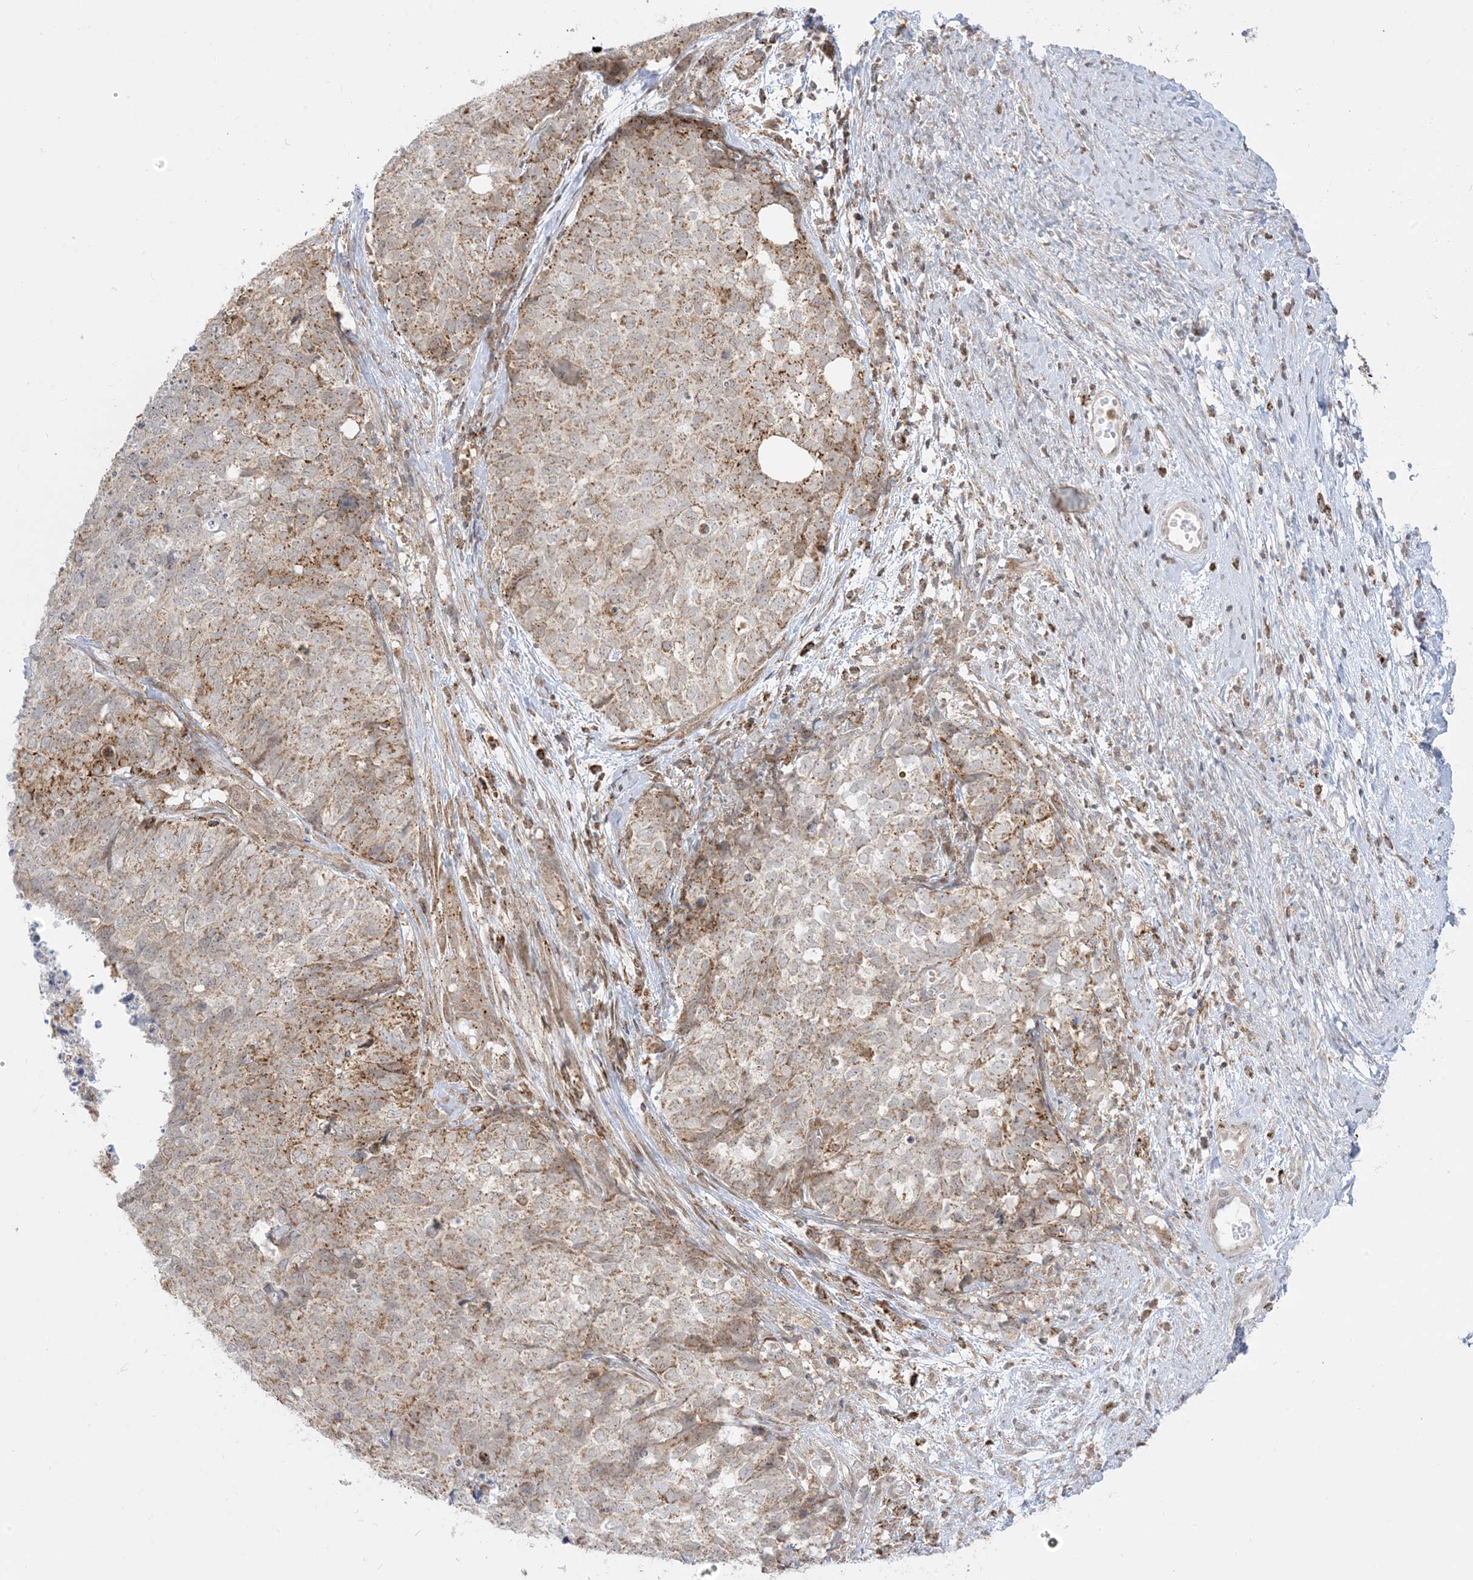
{"staining": {"intensity": "moderate", "quantity": "25%-75%", "location": "cytoplasmic/membranous"}, "tissue": "cervical cancer", "cell_type": "Tumor cells", "image_type": "cancer", "snomed": [{"axis": "morphology", "description": "Squamous cell carcinoma, NOS"}, {"axis": "topography", "description": "Cervix"}], "caption": "Protein staining of cervical cancer (squamous cell carcinoma) tissue shows moderate cytoplasmic/membranous expression in approximately 25%-75% of tumor cells.", "gene": "KANSL3", "patient": {"sex": "female", "age": 63}}